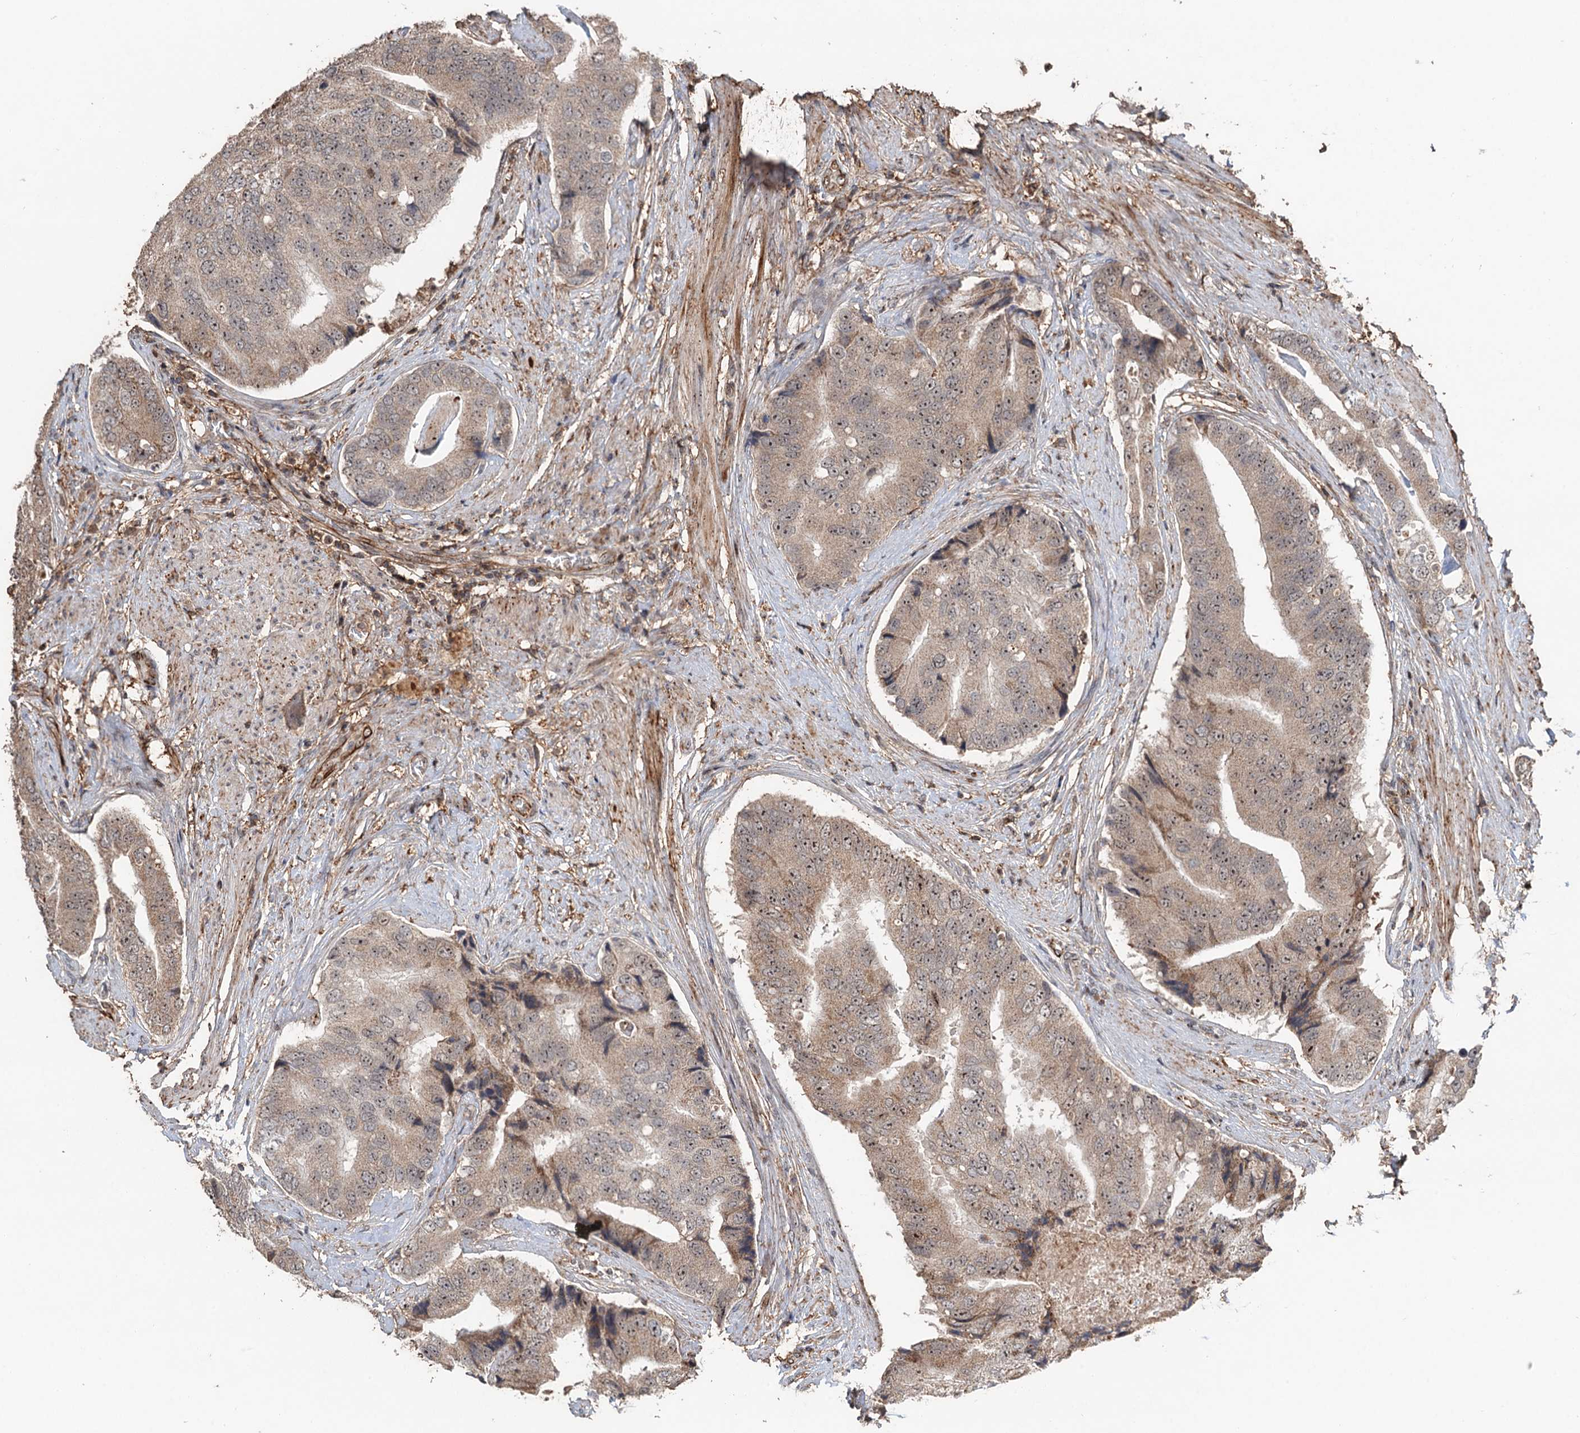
{"staining": {"intensity": "weak", "quantity": ">75%", "location": "cytoplasmic/membranous,nuclear"}, "tissue": "prostate cancer", "cell_type": "Tumor cells", "image_type": "cancer", "snomed": [{"axis": "morphology", "description": "Adenocarcinoma, High grade"}, {"axis": "topography", "description": "Prostate"}], "caption": "Adenocarcinoma (high-grade) (prostate) stained with DAB (3,3'-diaminobenzidine) IHC reveals low levels of weak cytoplasmic/membranous and nuclear positivity in approximately >75% of tumor cells. (Brightfield microscopy of DAB IHC at high magnification).", "gene": "TMA16", "patient": {"sex": "male", "age": 70}}